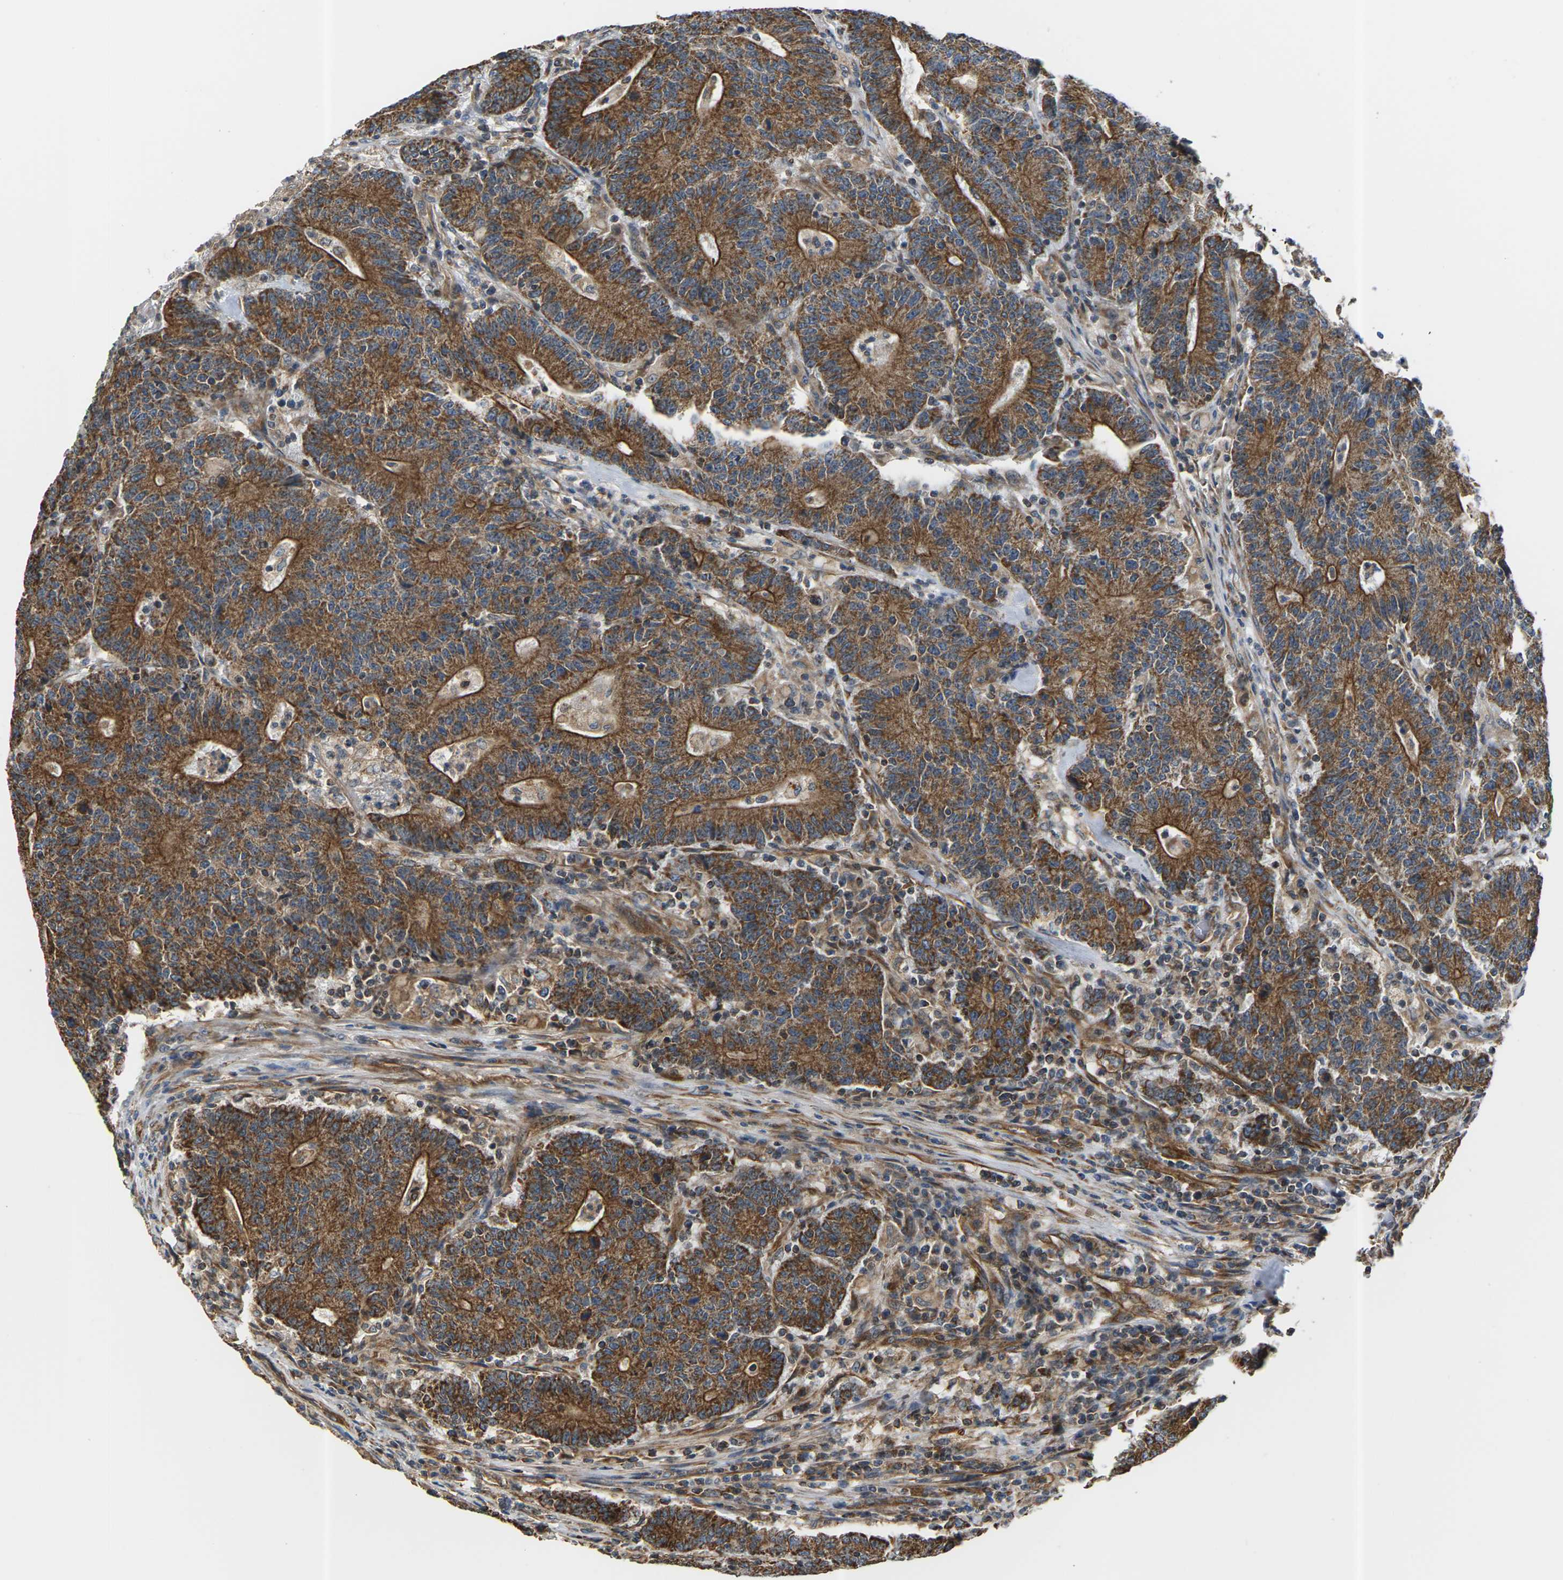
{"staining": {"intensity": "strong", "quantity": ">75%", "location": "cytoplasmic/membranous"}, "tissue": "colorectal cancer", "cell_type": "Tumor cells", "image_type": "cancer", "snomed": [{"axis": "morphology", "description": "Normal tissue, NOS"}, {"axis": "morphology", "description": "Adenocarcinoma, NOS"}, {"axis": "topography", "description": "Colon"}], "caption": "The image reveals a brown stain indicating the presence of a protein in the cytoplasmic/membranous of tumor cells in colorectal cancer (adenocarcinoma).", "gene": "PCDHB4", "patient": {"sex": "female", "age": 75}}